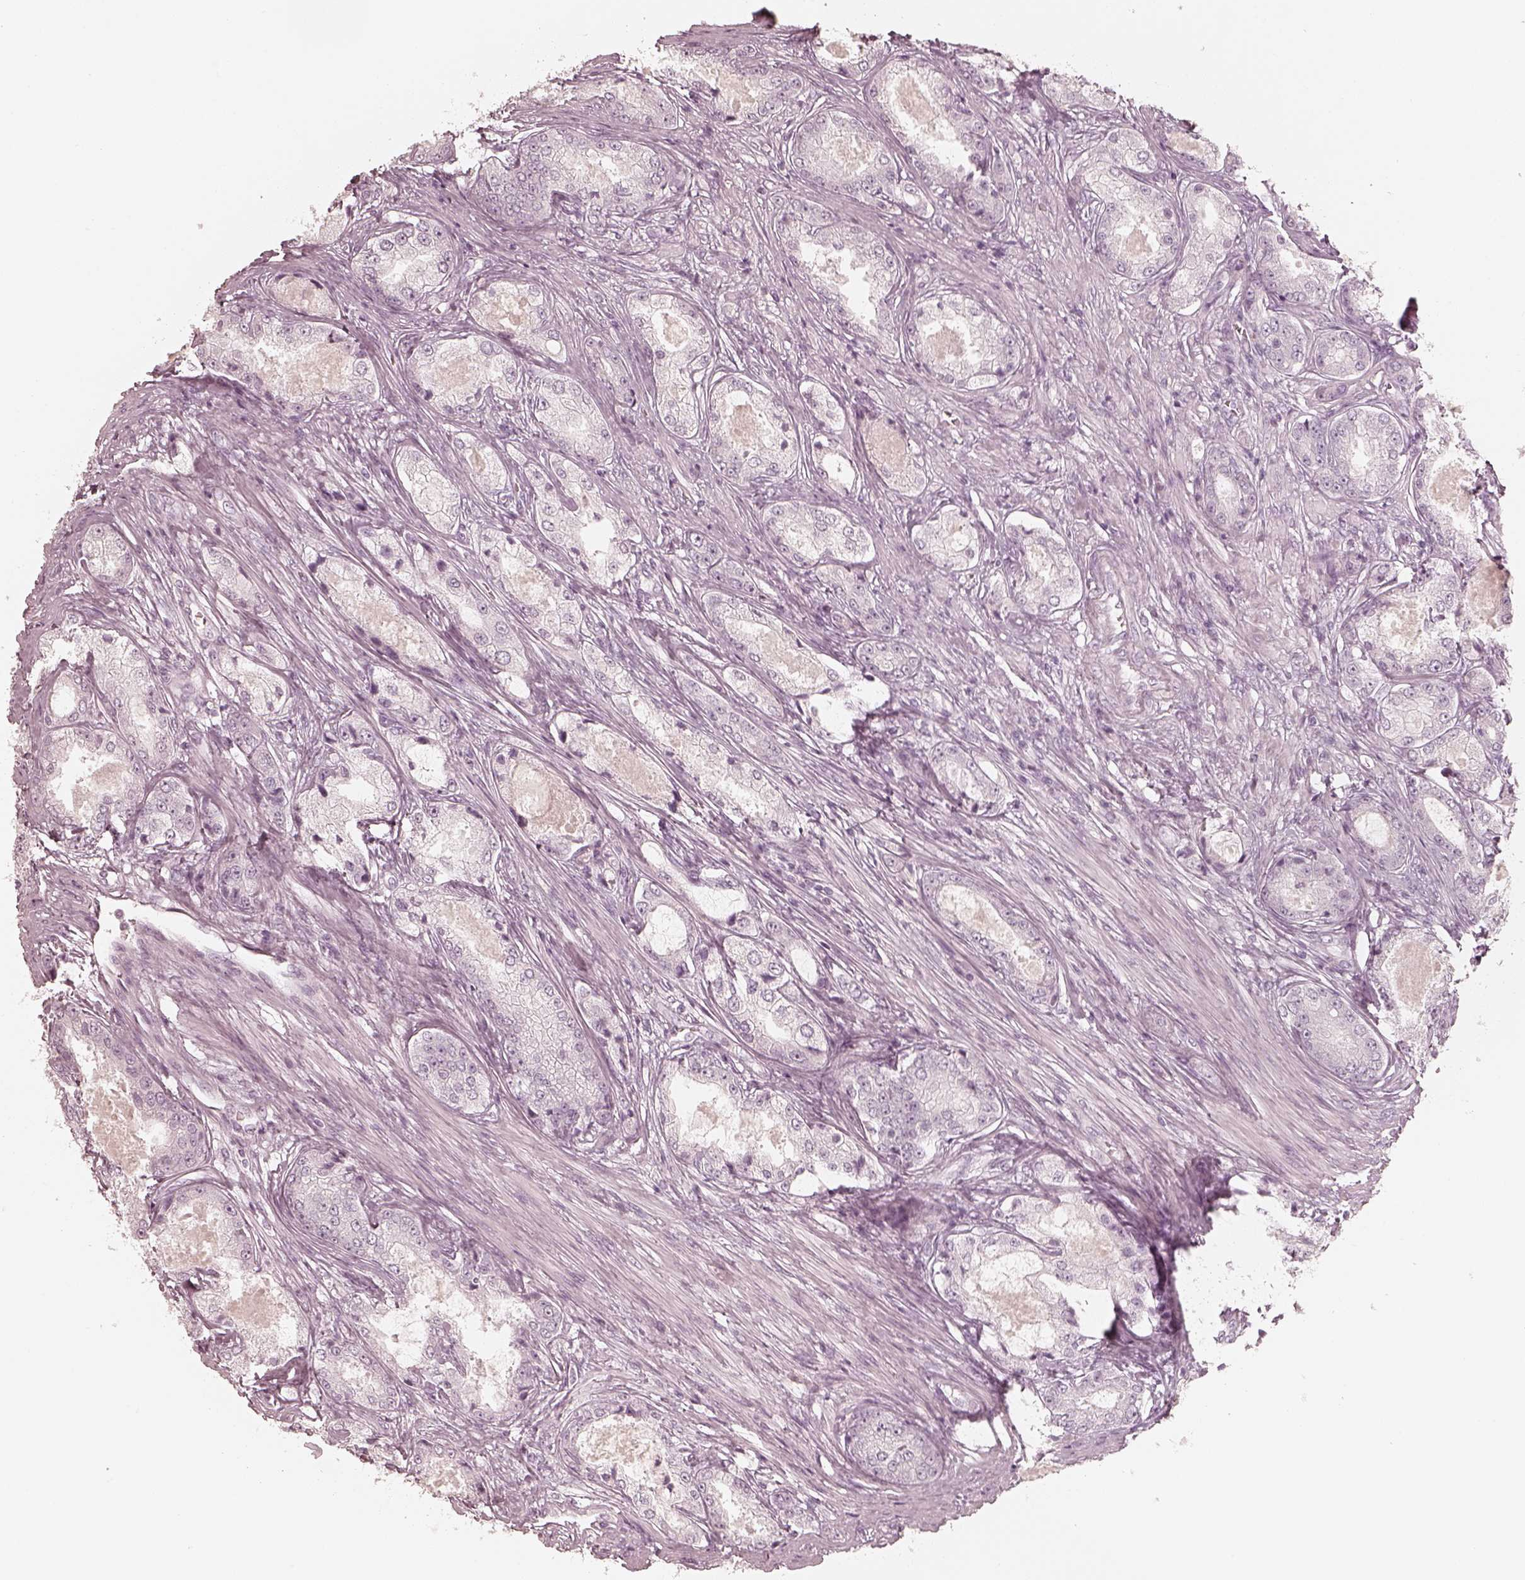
{"staining": {"intensity": "negative", "quantity": "none", "location": "none"}, "tissue": "prostate cancer", "cell_type": "Tumor cells", "image_type": "cancer", "snomed": [{"axis": "morphology", "description": "Adenocarcinoma, Low grade"}, {"axis": "topography", "description": "Prostate"}], "caption": "DAB immunohistochemical staining of prostate cancer exhibits no significant staining in tumor cells.", "gene": "KRT82", "patient": {"sex": "male", "age": 68}}